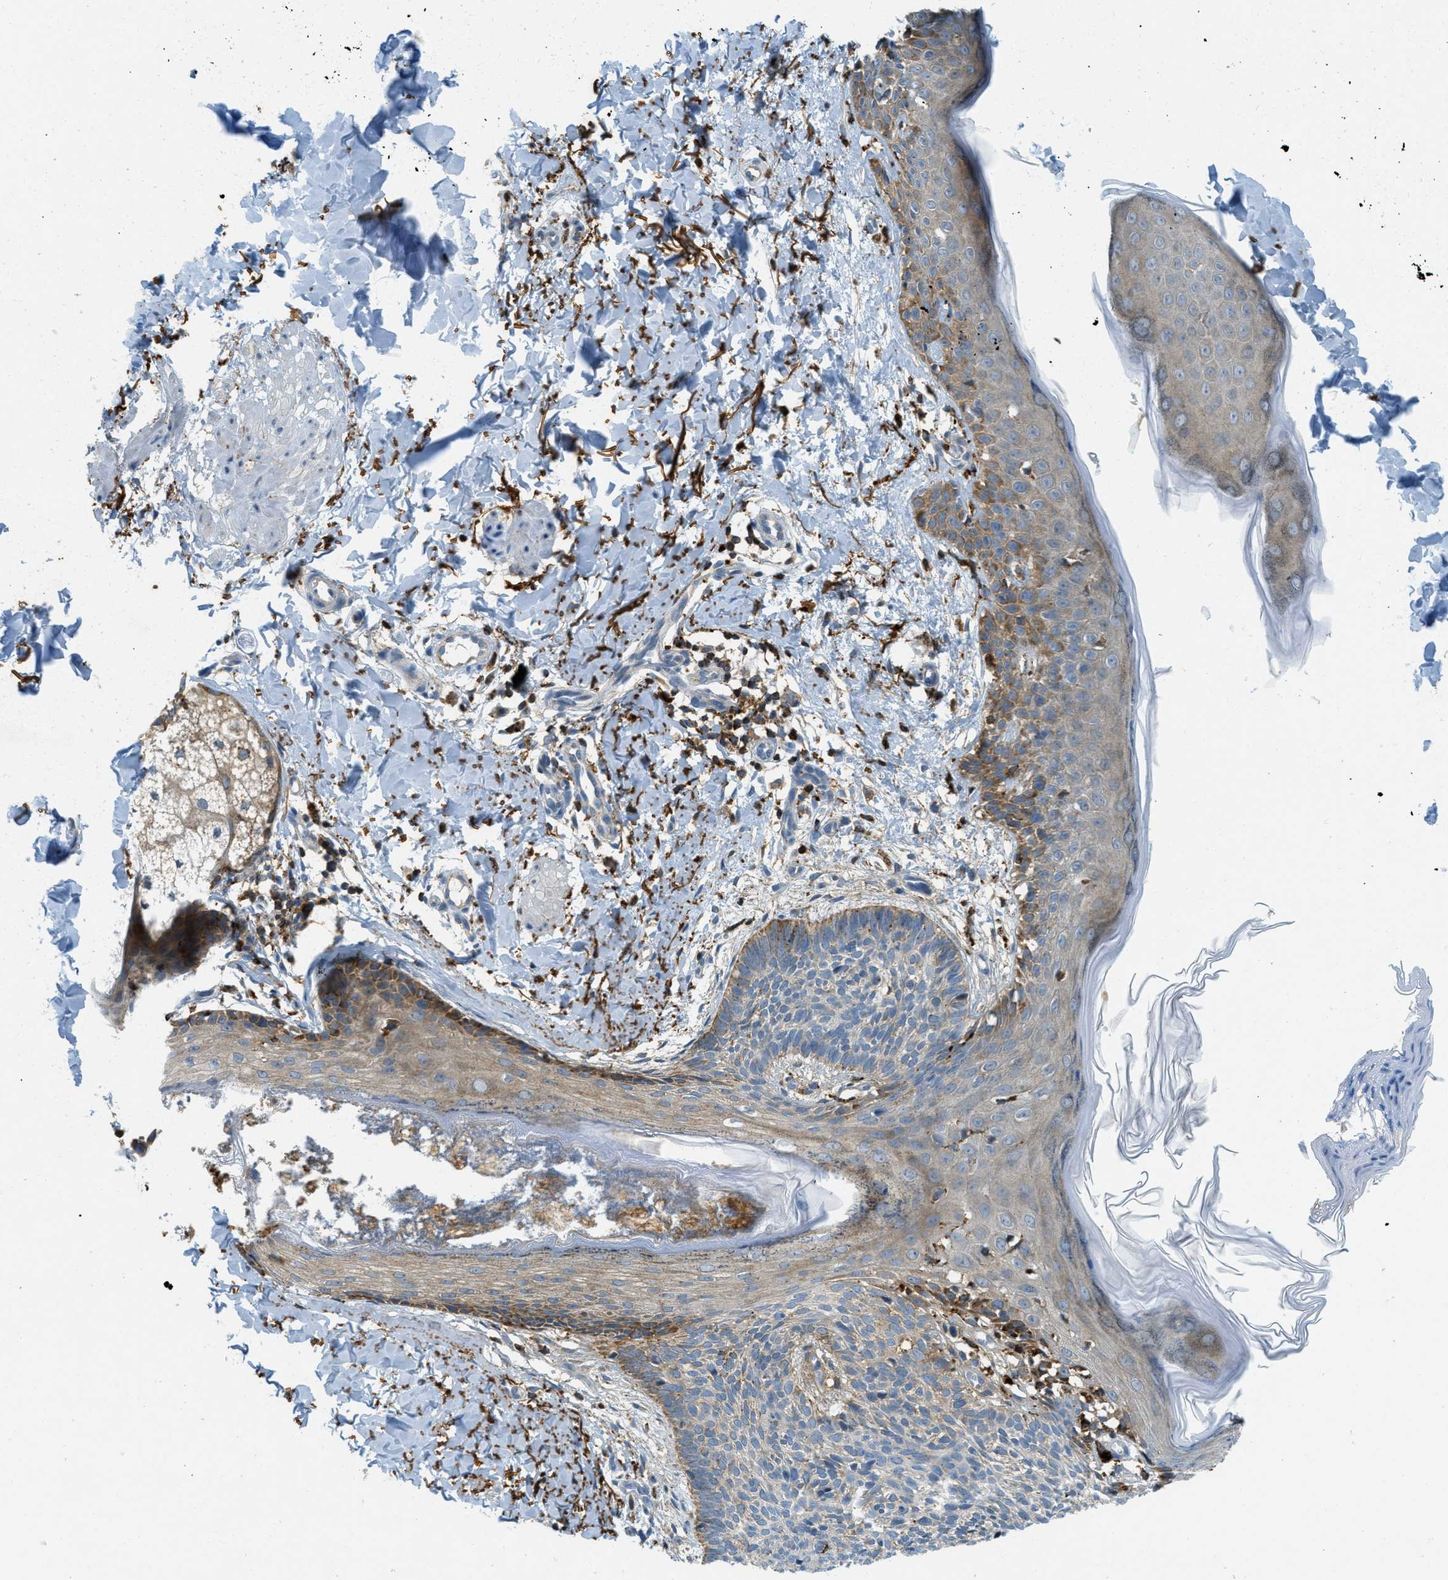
{"staining": {"intensity": "moderate", "quantity": "<25%", "location": "cytoplasmic/membranous"}, "tissue": "skin cancer", "cell_type": "Tumor cells", "image_type": "cancer", "snomed": [{"axis": "morphology", "description": "Basal cell carcinoma"}, {"axis": "topography", "description": "Skin"}], "caption": "High-magnification brightfield microscopy of skin cancer stained with DAB (3,3'-diaminobenzidine) (brown) and counterstained with hematoxylin (blue). tumor cells exhibit moderate cytoplasmic/membranous staining is present in about<25% of cells.", "gene": "PLBD2", "patient": {"sex": "male", "age": 60}}